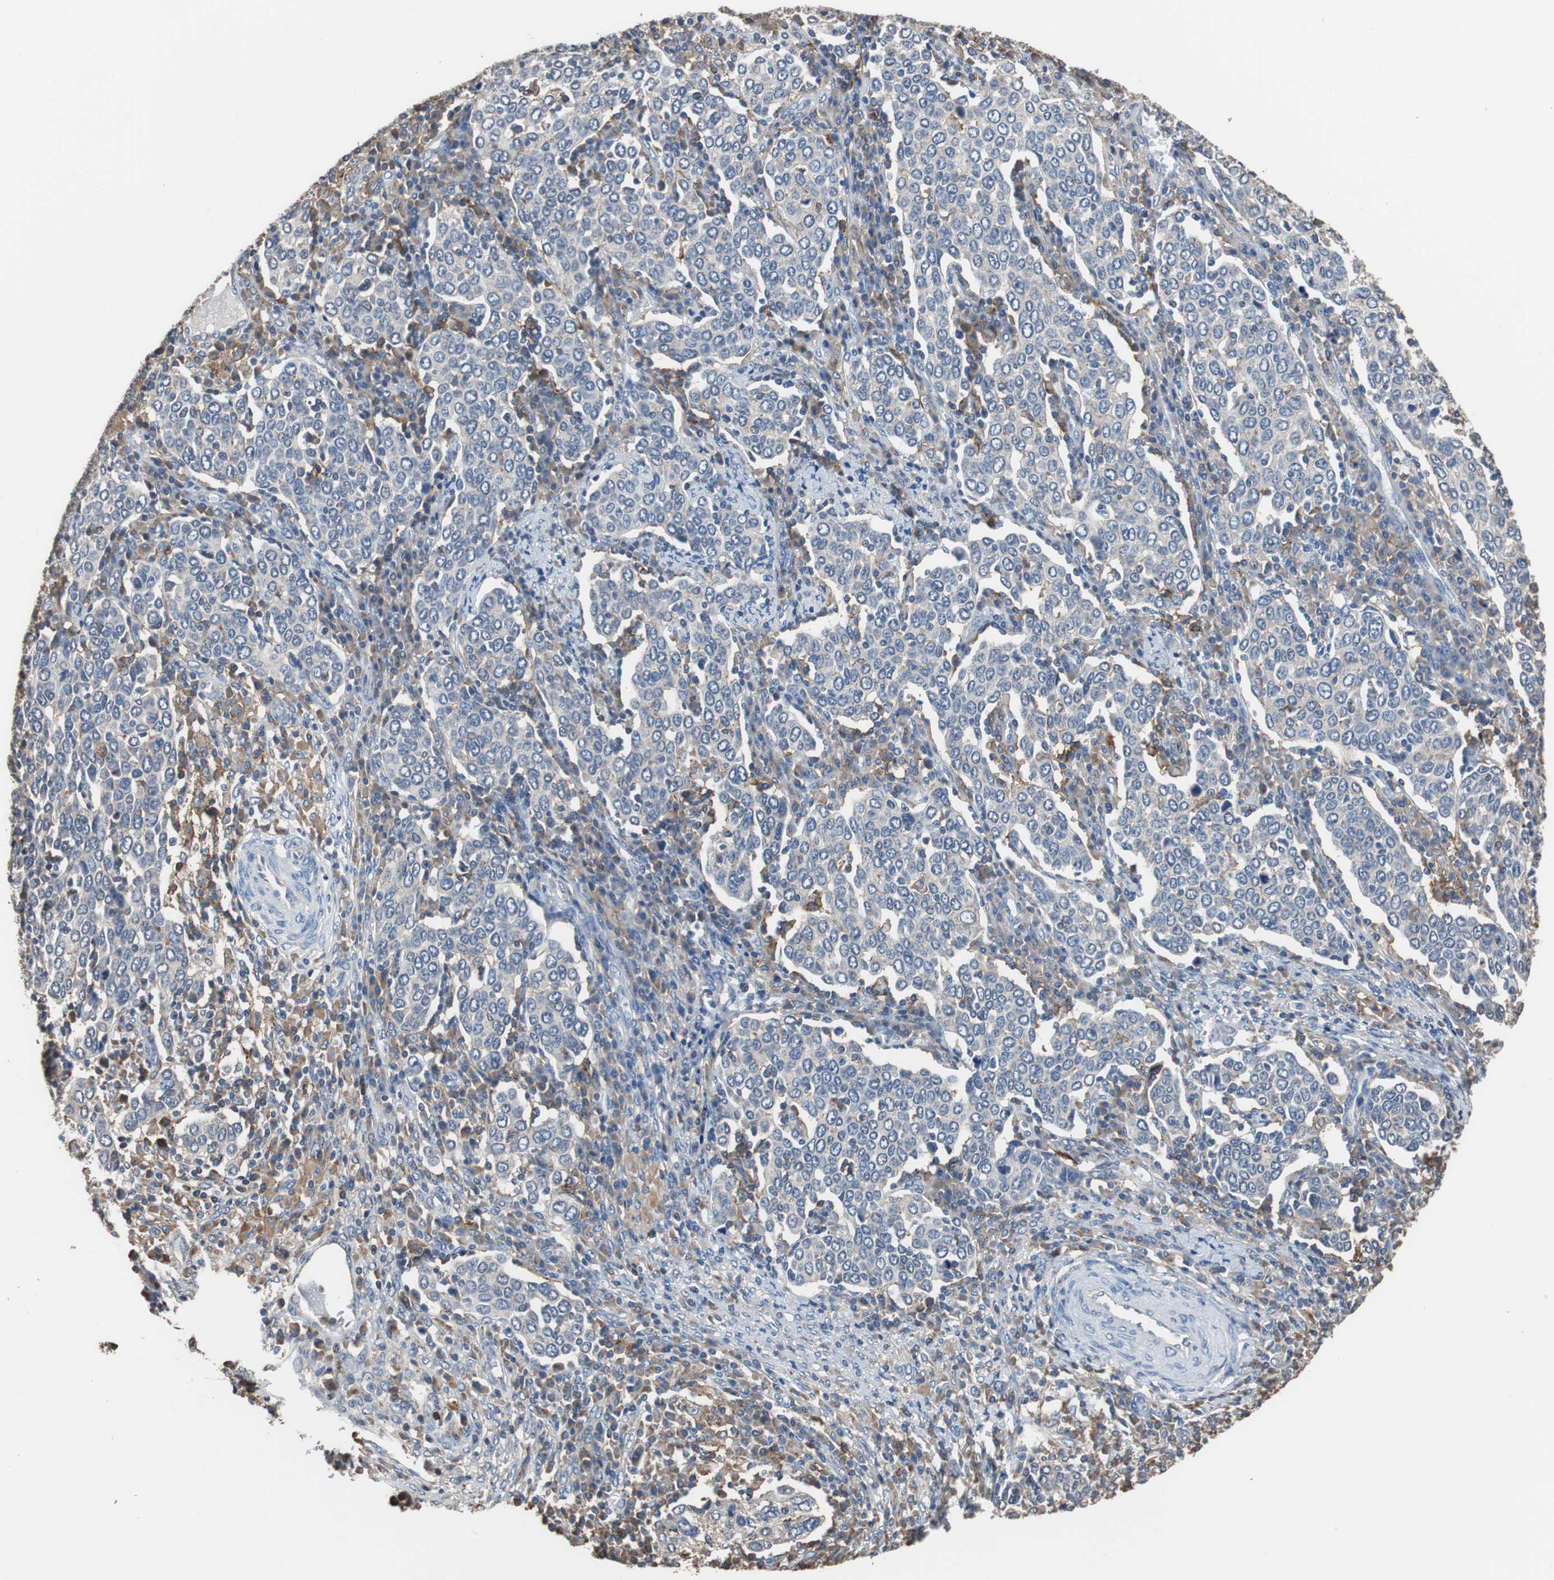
{"staining": {"intensity": "negative", "quantity": "none", "location": "none"}, "tissue": "cervical cancer", "cell_type": "Tumor cells", "image_type": "cancer", "snomed": [{"axis": "morphology", "description": "Squamous cell carcinoma, NOS"}, {"axis": "topography", "description": "Cervix"}], "caption": "Immunohistochemistry (IHC) micrograph of neoplastic tissue: human squamous cell carcinoma (cervical) stained with DAB demonstrates no significant protein positivity in tumor cells. (Brightfield microscopy of DAB immunohistochemistry at high magnification).", "gene": "SCIMP", "patient": {"sex": "female", "age": 40}}